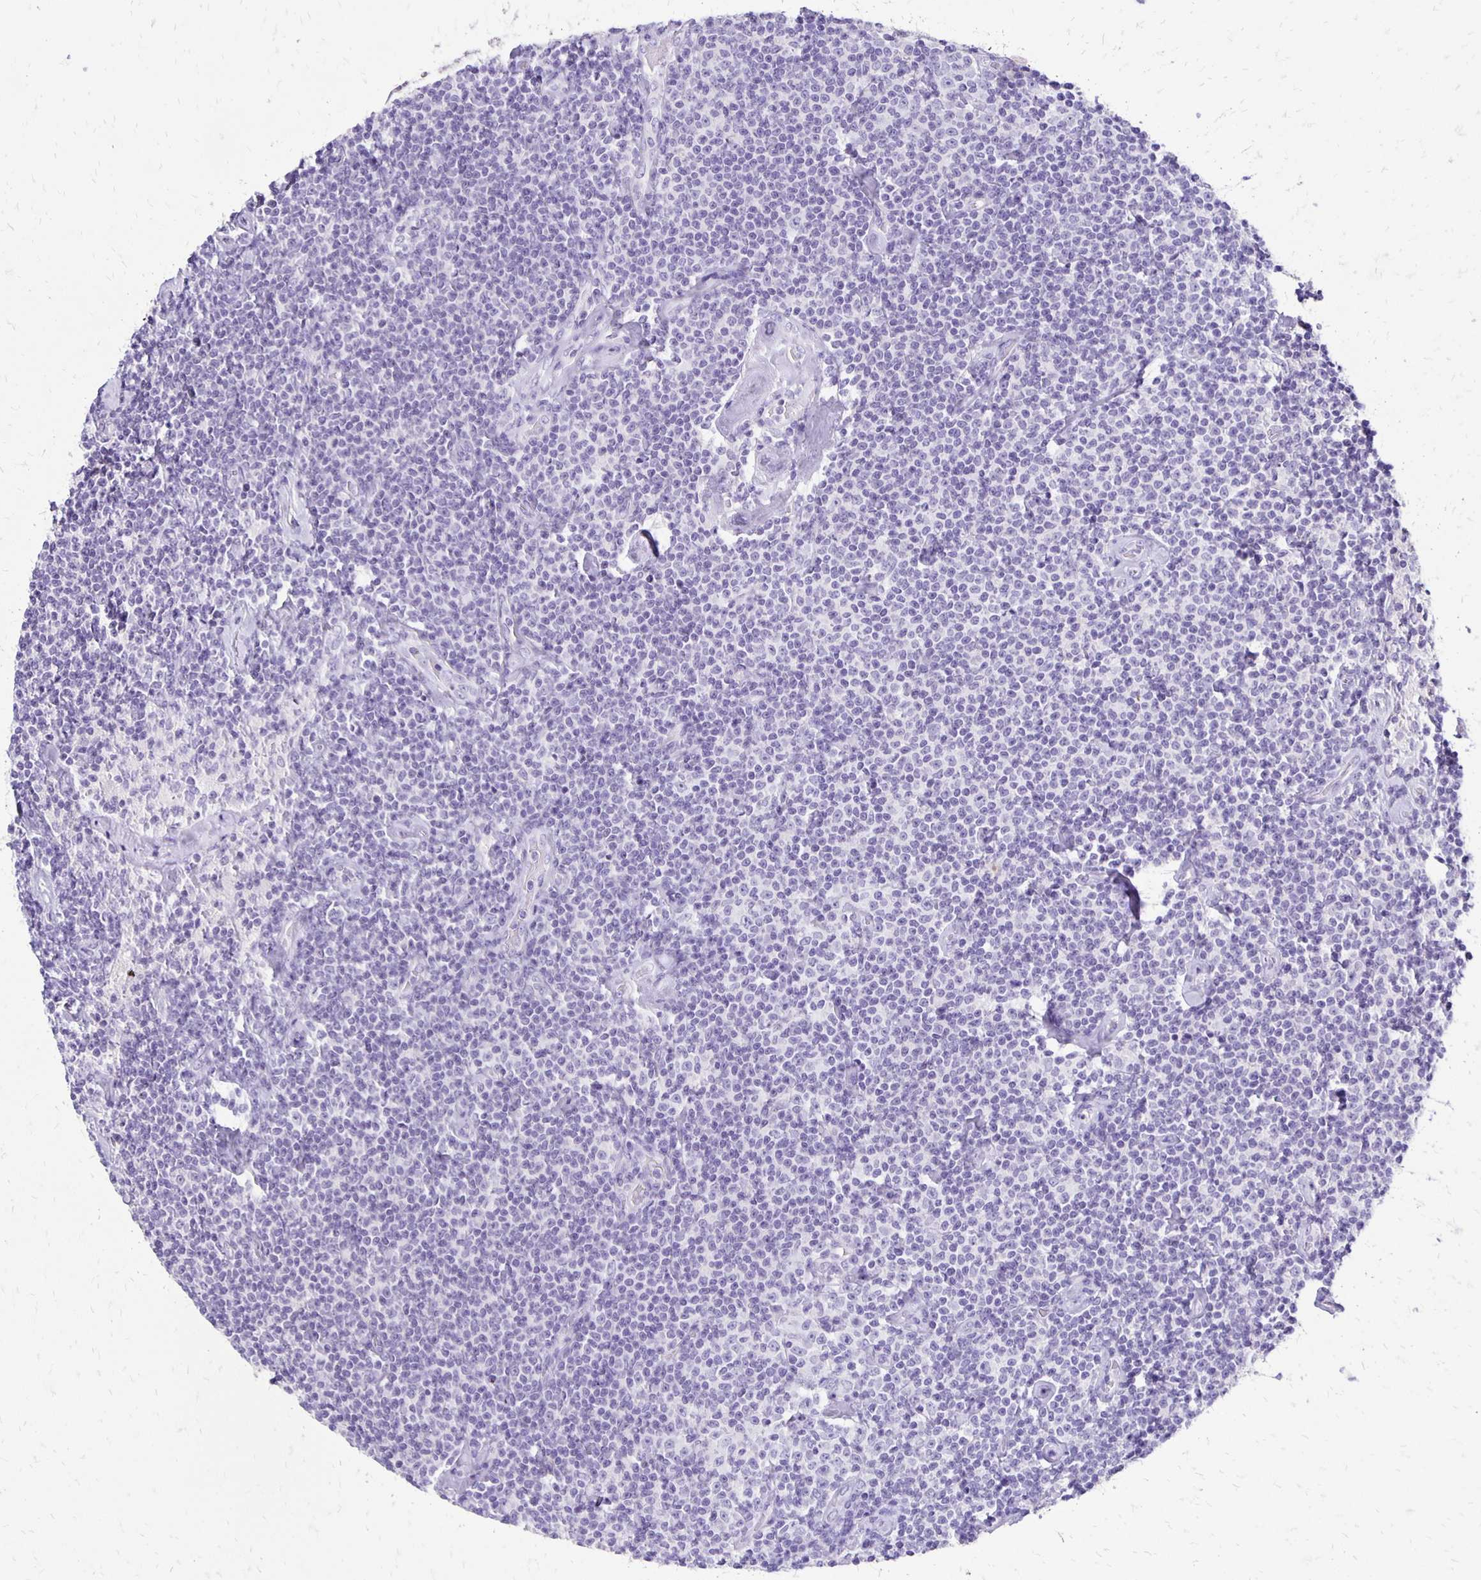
{"staining": {"intensity": "negative", "quantity": "none", "location": "none"}, "tissue": "lymphoma", "cell_type": "Tumor cells", "image_type": "cancer", "snomed": [{"axis": "morphology", "description": "Malignant lymphoma, non-Hodgkin's type, Low grade"}, {"axis": "topography", "description": "Lymph node"}], "caption": "Tumor cells are negative for brown protein staining in malignant lymphoma, non-Hodgkin's type (low-grade). (Stains: DAB (3,3'-diaminobenzidine) immunohistochemistry with hematoxylin counter stain, Microscopy: brightfield microscopy at high magnification).", "gene": "ANKRD45", "patient": {"sex": "male", "age": 81}}